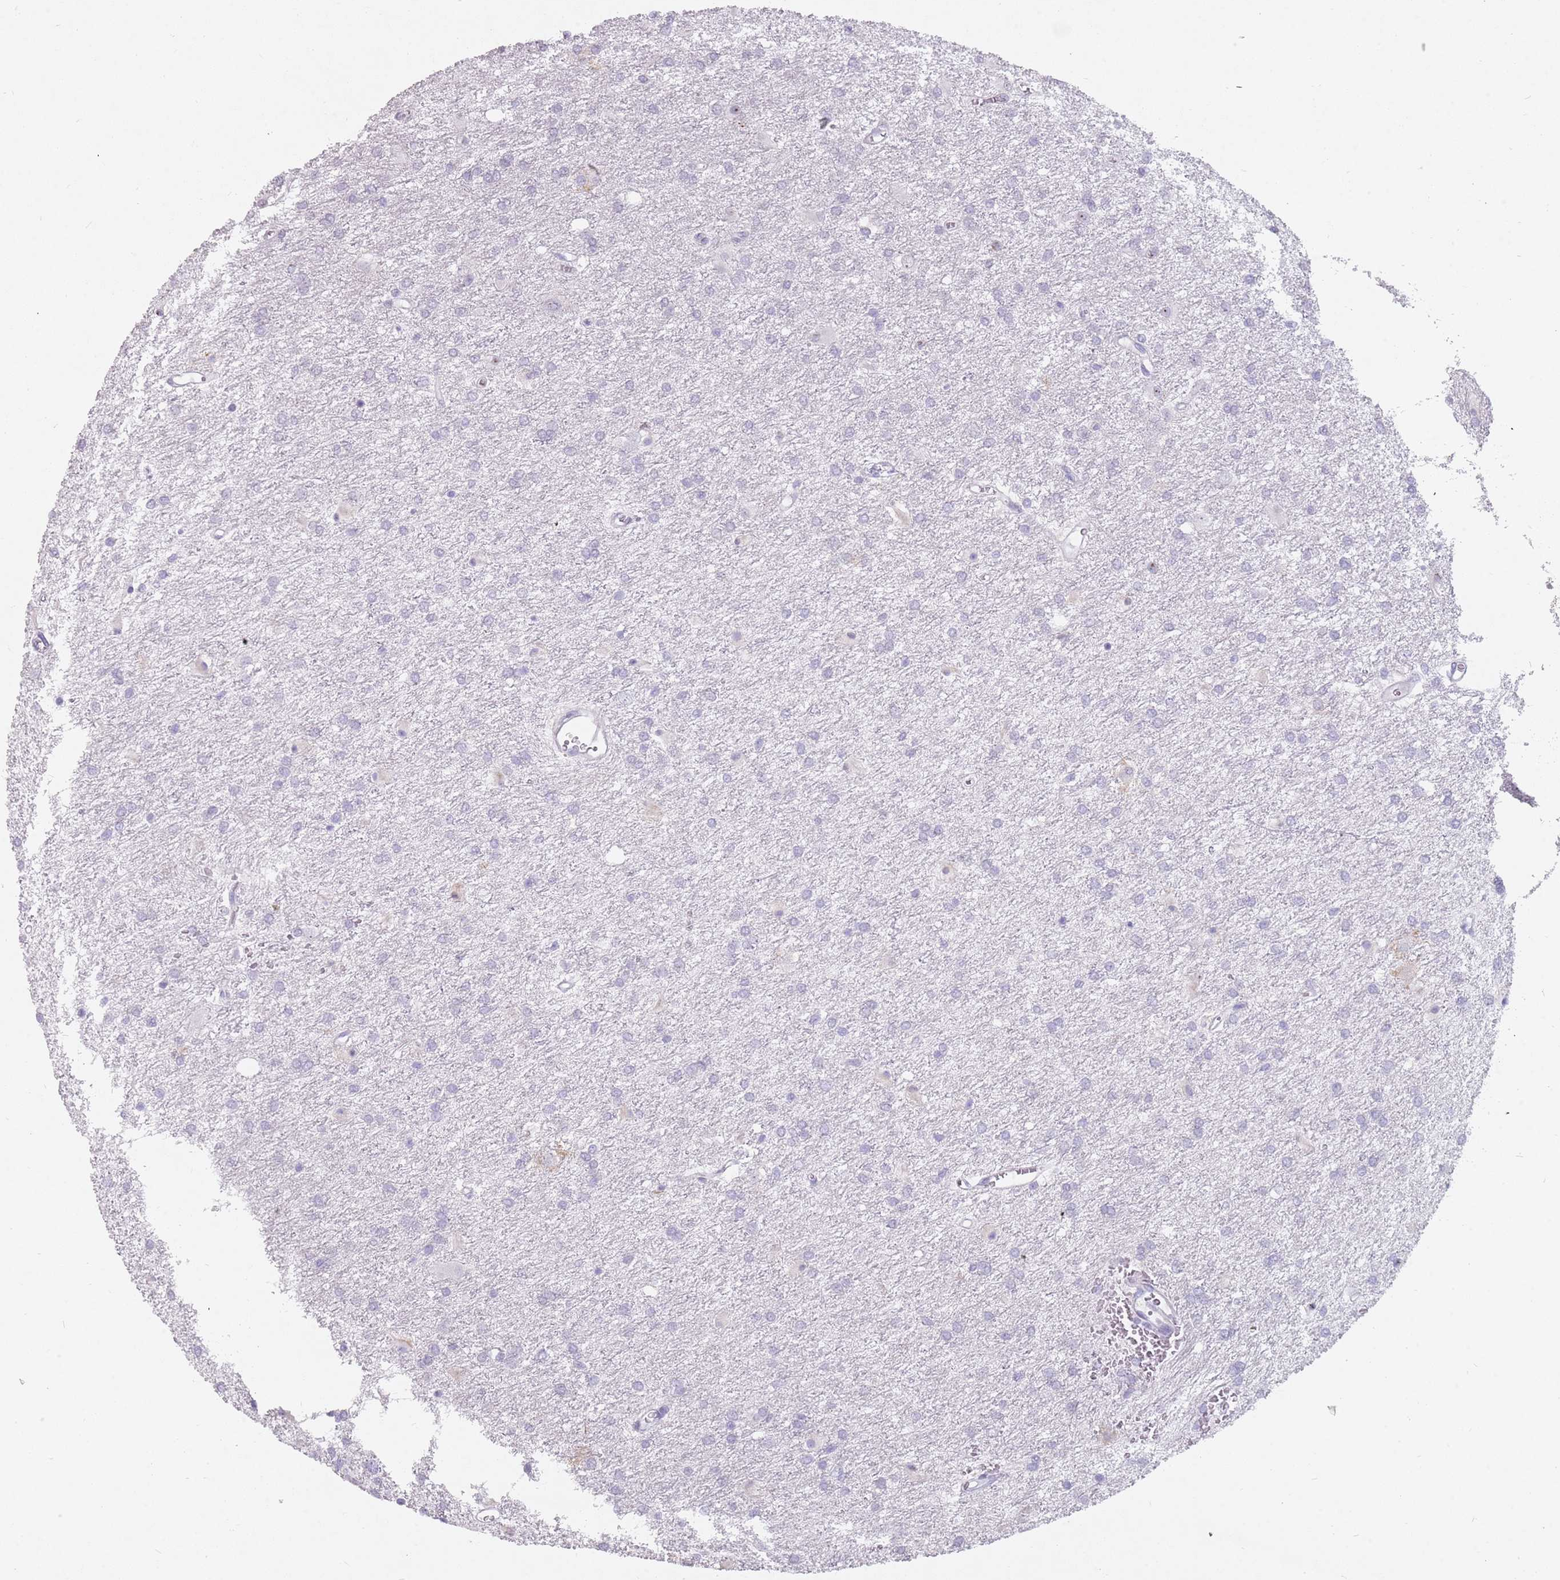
{"staining": {"intensity": "negative", "quantity": "none", "location": "none"}, "tissue": "glioma", "cell_type": "Tumor cells", "image_type": "cancer", "snomed": [{"axis": "morphology", "description": "Glioma, malignant, High grade"}, {"axis": "topography", "description": "Brain"}], "caption": "This micrograph is of high-grade glioma (malignant) stained with immunohistochemistry to label a protein in brown with the nuclei are counter-stained blue. There is no staining in tumor cells. The staining is performed using DAB (3,3'-diaminobenzidine) brown chromogen with nuclei counter-stained in using hematoxylin.", "gene": "DDX4", "patient": {"sex": "female", "age": 50}}